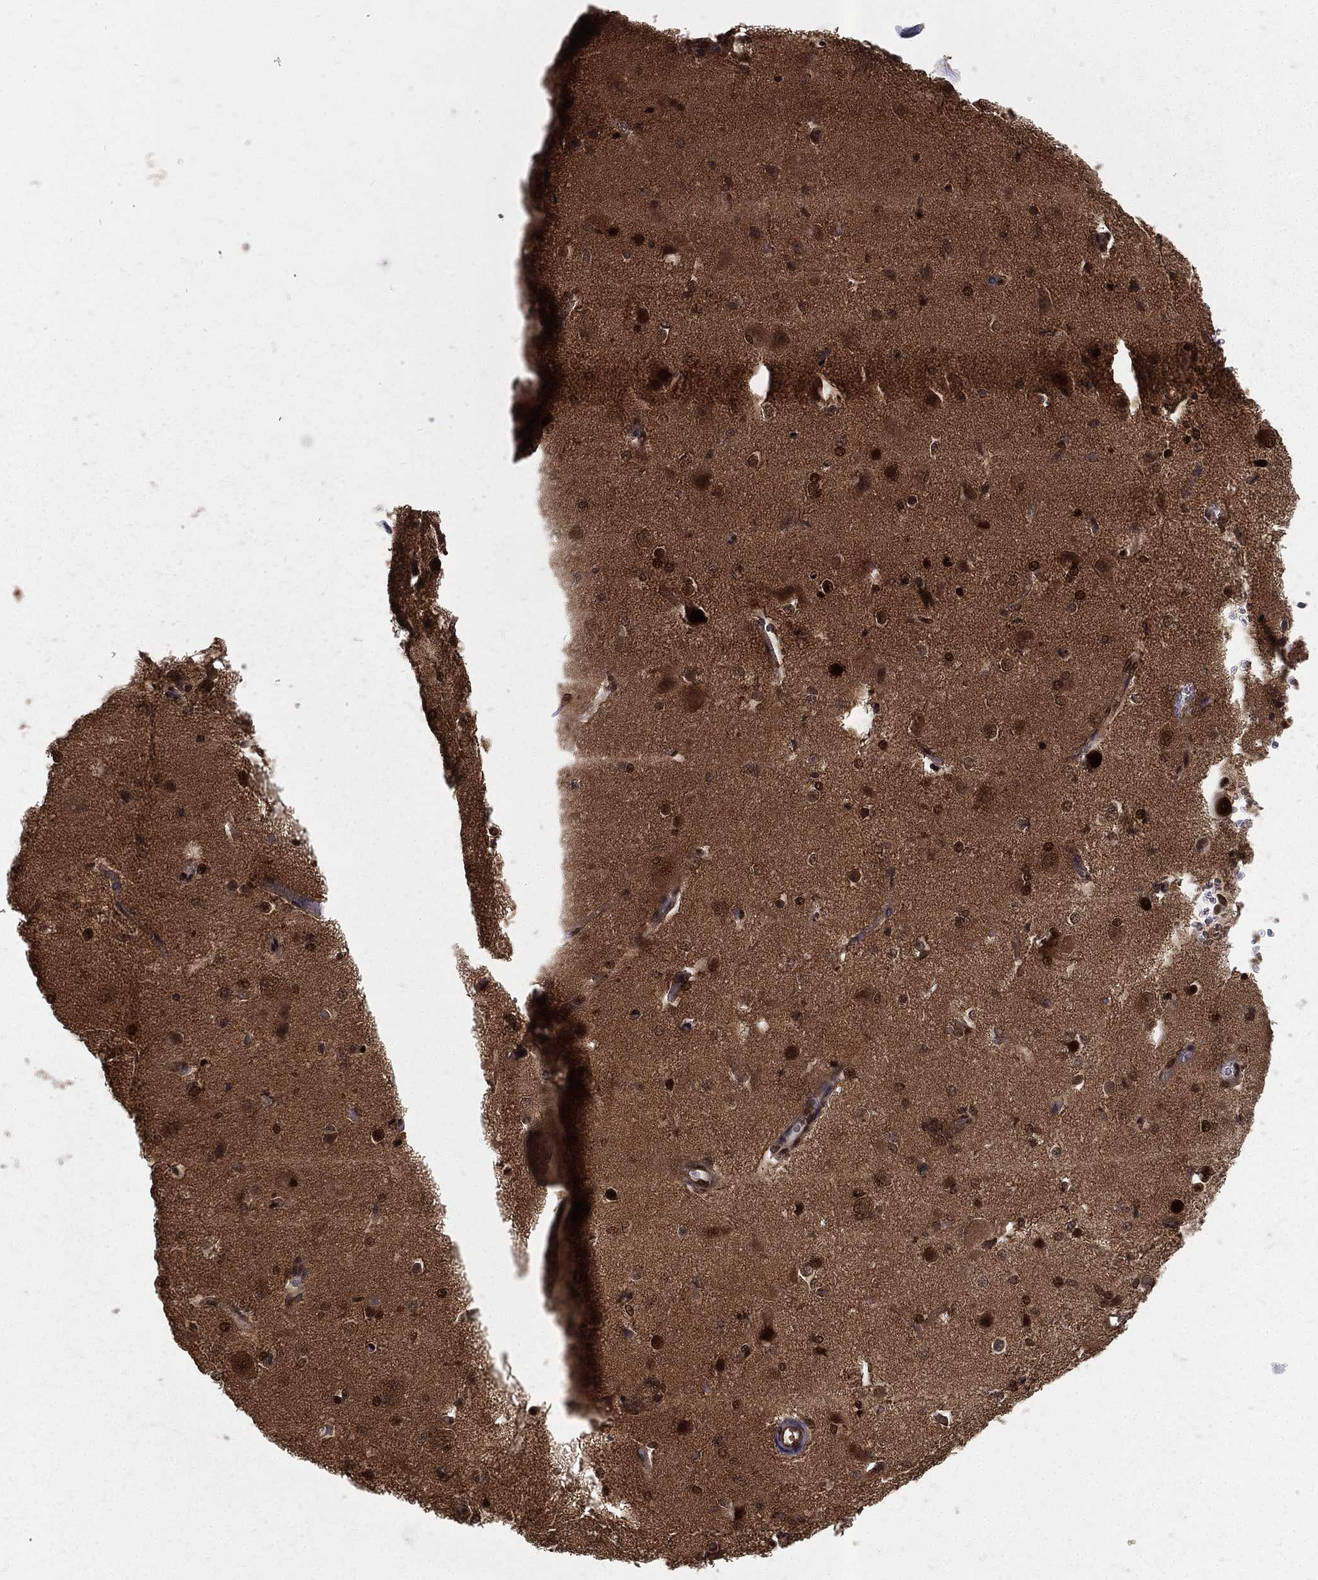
{"staining": {"intensity": "negative", "quantity": "none", "location": "none"}, "tissue": "cerebral cortex", "cell_type": "Endothelial cells", "image_type": "normal", "snomed": [{"axis": "morphology", "description": "Normal tissue, NOS"}, {"axis": "morphology", "description": "Inflammation, NOS"}, {"axis": "topography", "description": "Cerebral cortex"}], "caption": "IHC histopathology image of unremarkable human cerebral cortex stained for a protein (brown), which reveals no positivity in endothelial cells. Brightfield microscopy of IHC stained with DAB (3,3'-diaminobenzidine) (brown) and hematoxylin (blue), captured at high magnification.", "gene": "COPS4", "patient": {"sex": "male", "age": 6}}